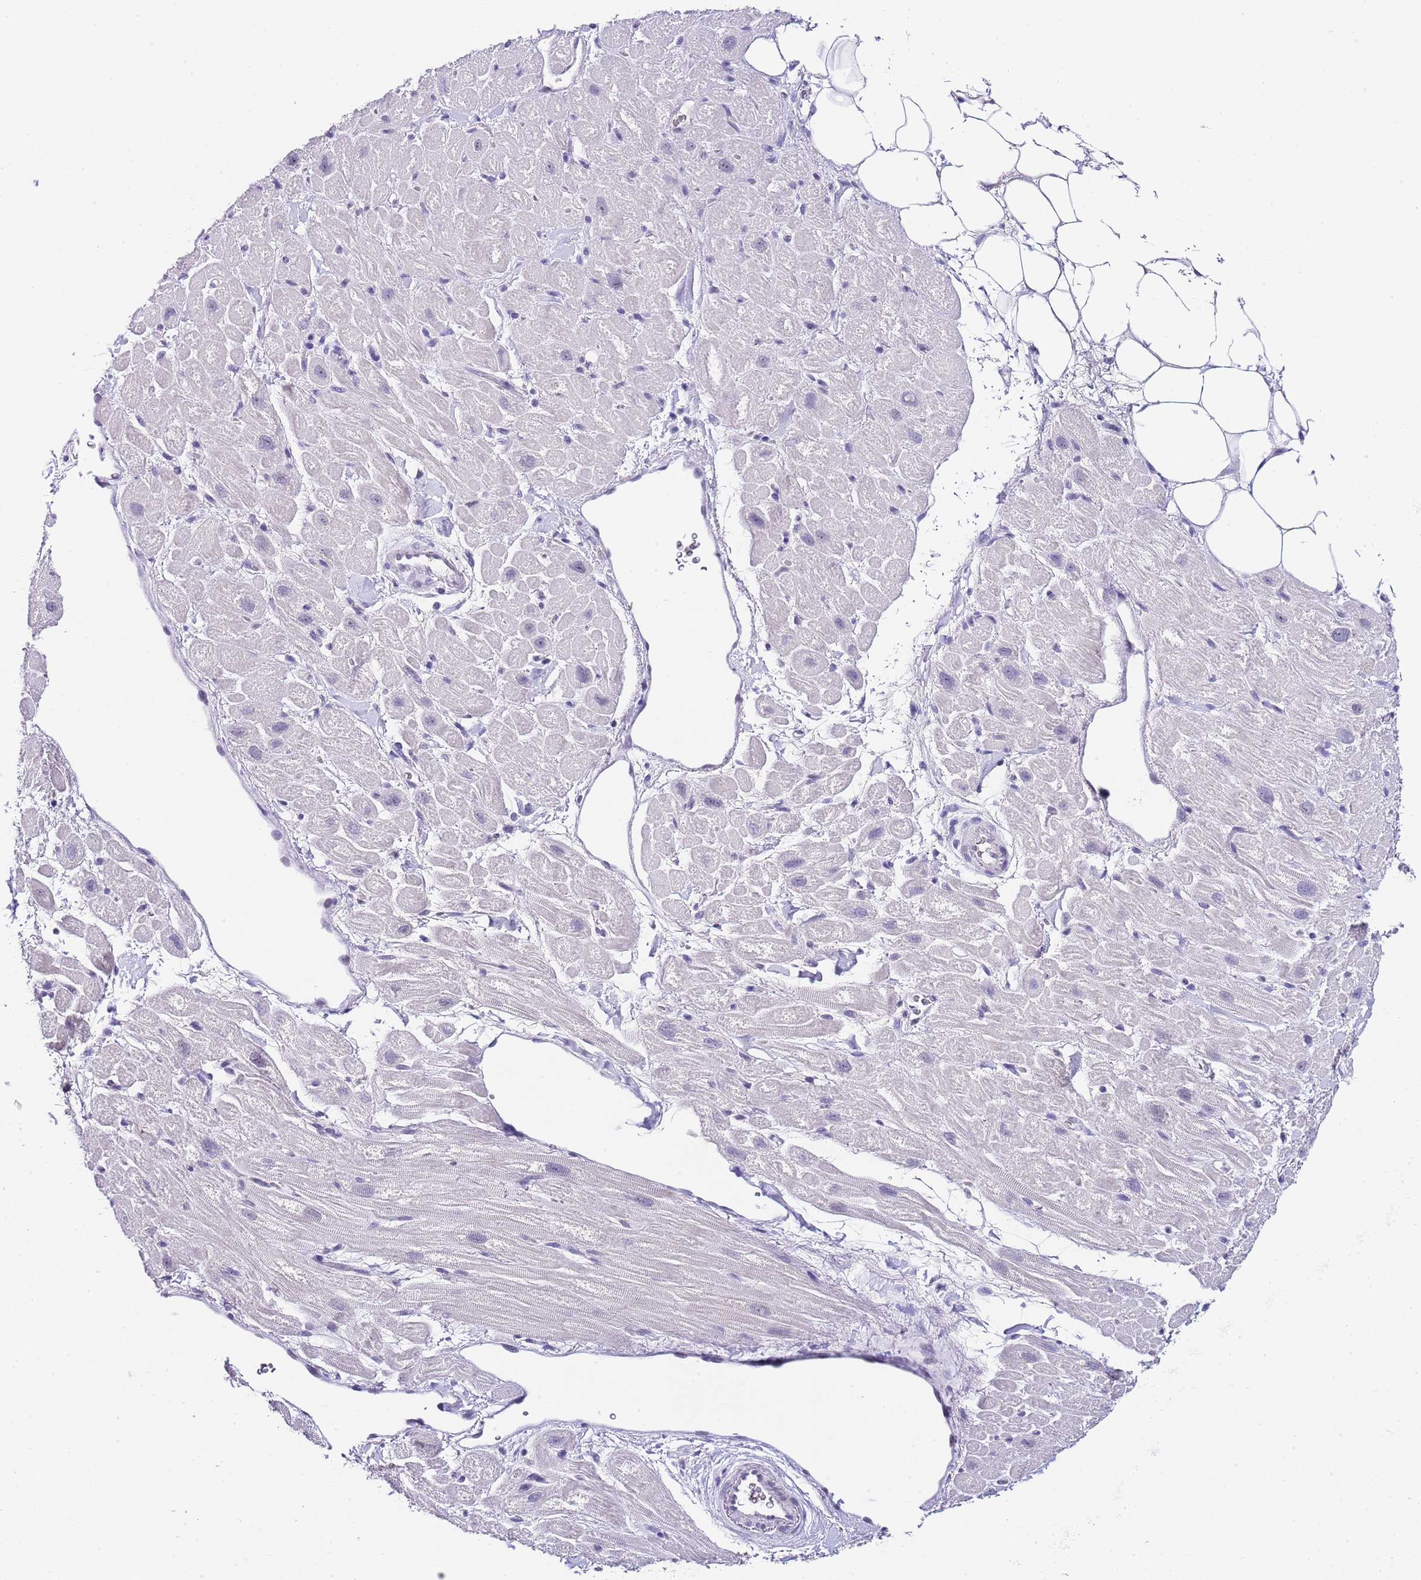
{"staining": {"intensity": "negative", "quantity": "none", "location": "none"}, "tissue": "heart muscle", "cell_type": "Cardiomyocytes", "image_type": "normal", "snomed": [{"axis": "morphology", "description": "Normal tissue, NOS"}, {"axis": "topography", "description": "Heart"}], "caption": "The photomicrograph exhibits no staining of cardiomyocytes in normal heart muscle. (DAB (3,3'-diaminobenzidine) immunohistochemistry (IHC) visualized using brightfield microscopy, high magnification).", "gene": "NOP56", "patient": {"sex": "male", "age": 65}}